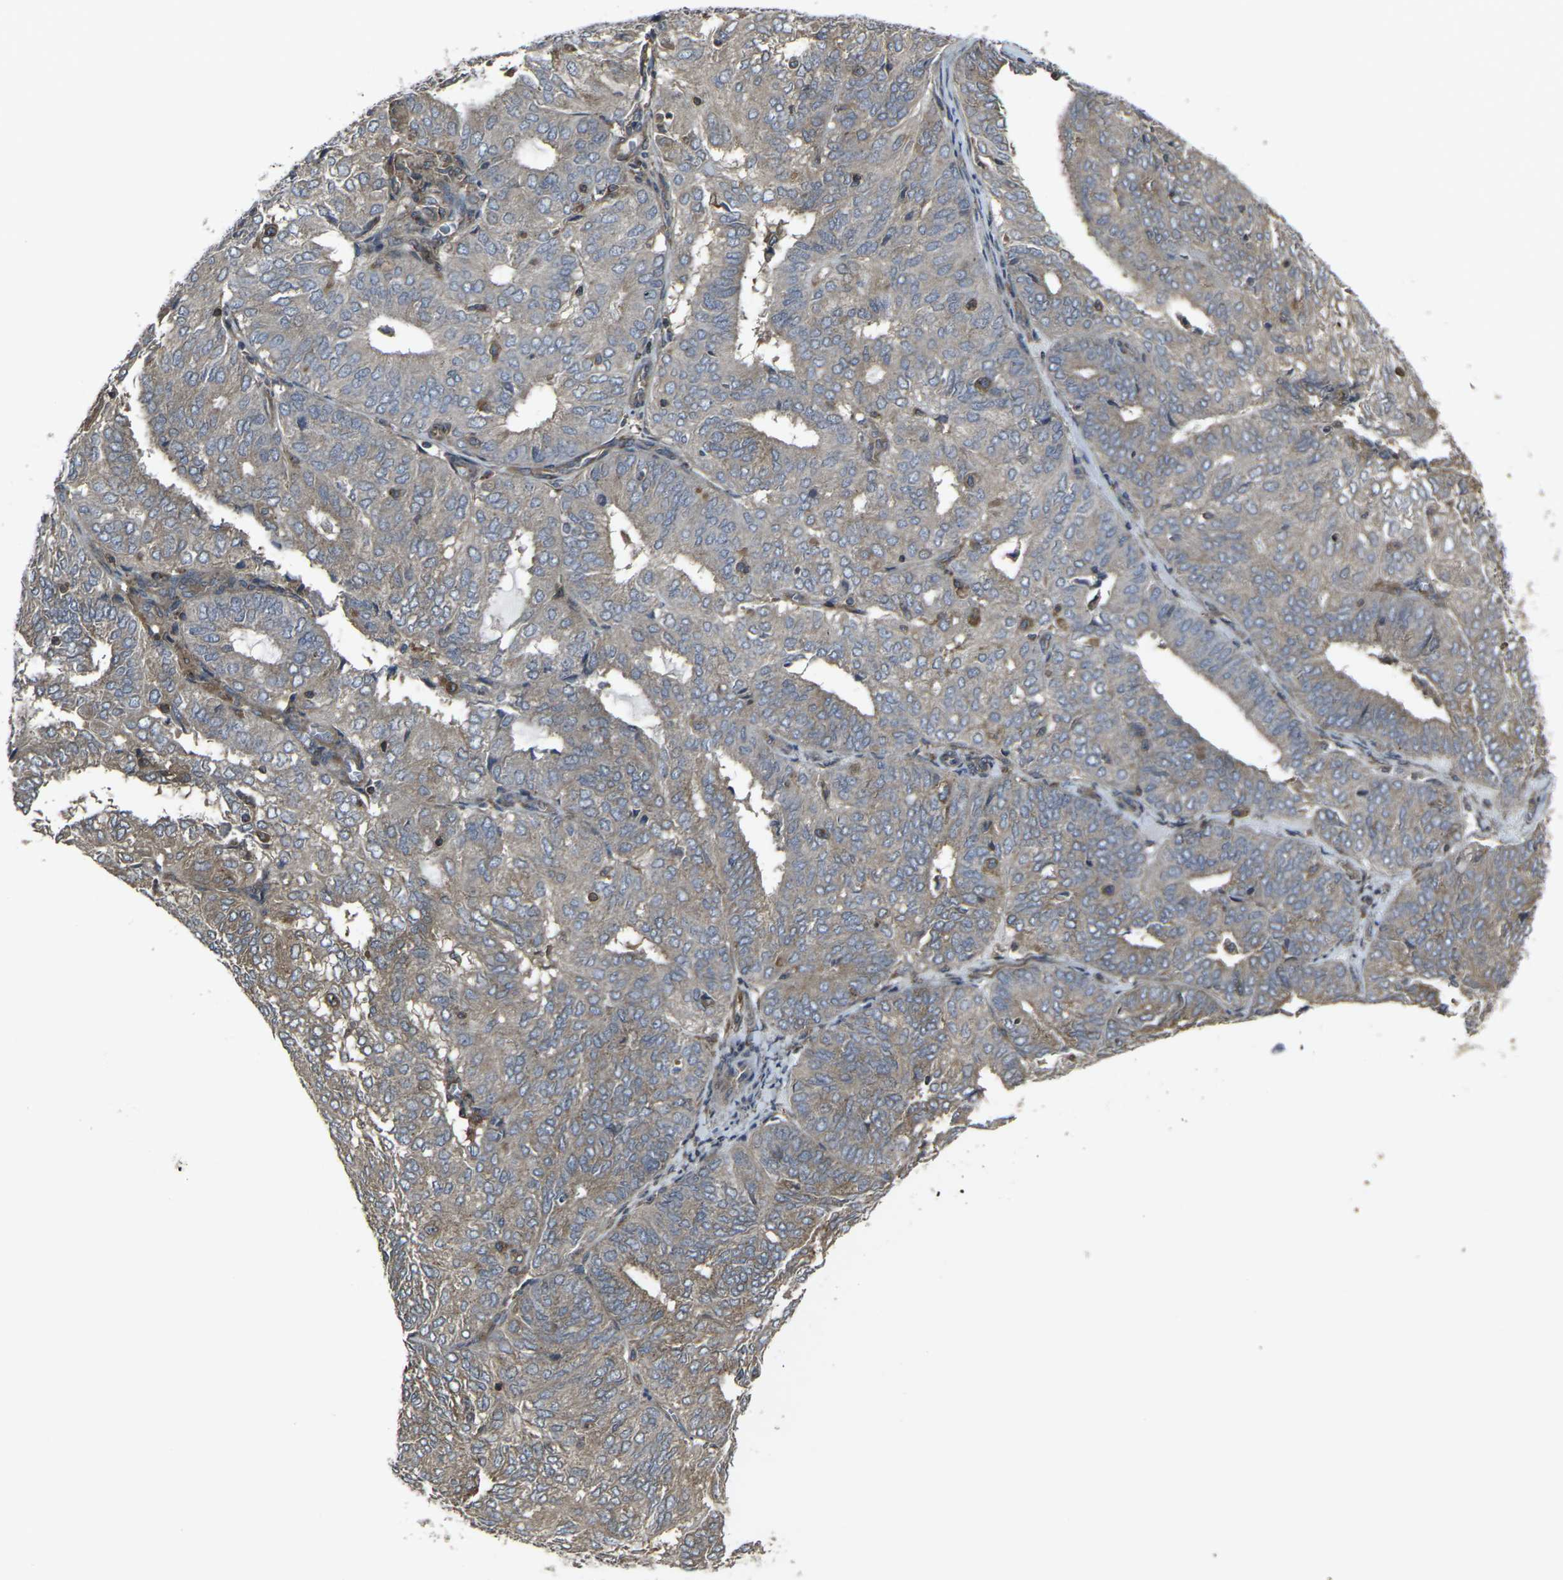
{"staining": {"intensity": "weak", "quantity": ">75%", "location": "cytoplasmic/membranous"}, "tissue": "endometrial cancer", "cell_type": "Tumor cells", "image_type": "cancer", "snomed": [{"axis": "morphology", "description": "Adenocarcinoma, NOS"}, {"axis": "topography", "description": "Uterus"}], "caption": "Protein expression by immunohistochemistry (IHC) displays weak cytoplasmic/membranous staining in approximately >75% of tumor cells in adenocarcinoma (endometrial).", "gene": "PRKACB", "patient": {"sex": "female", "age": 60}}